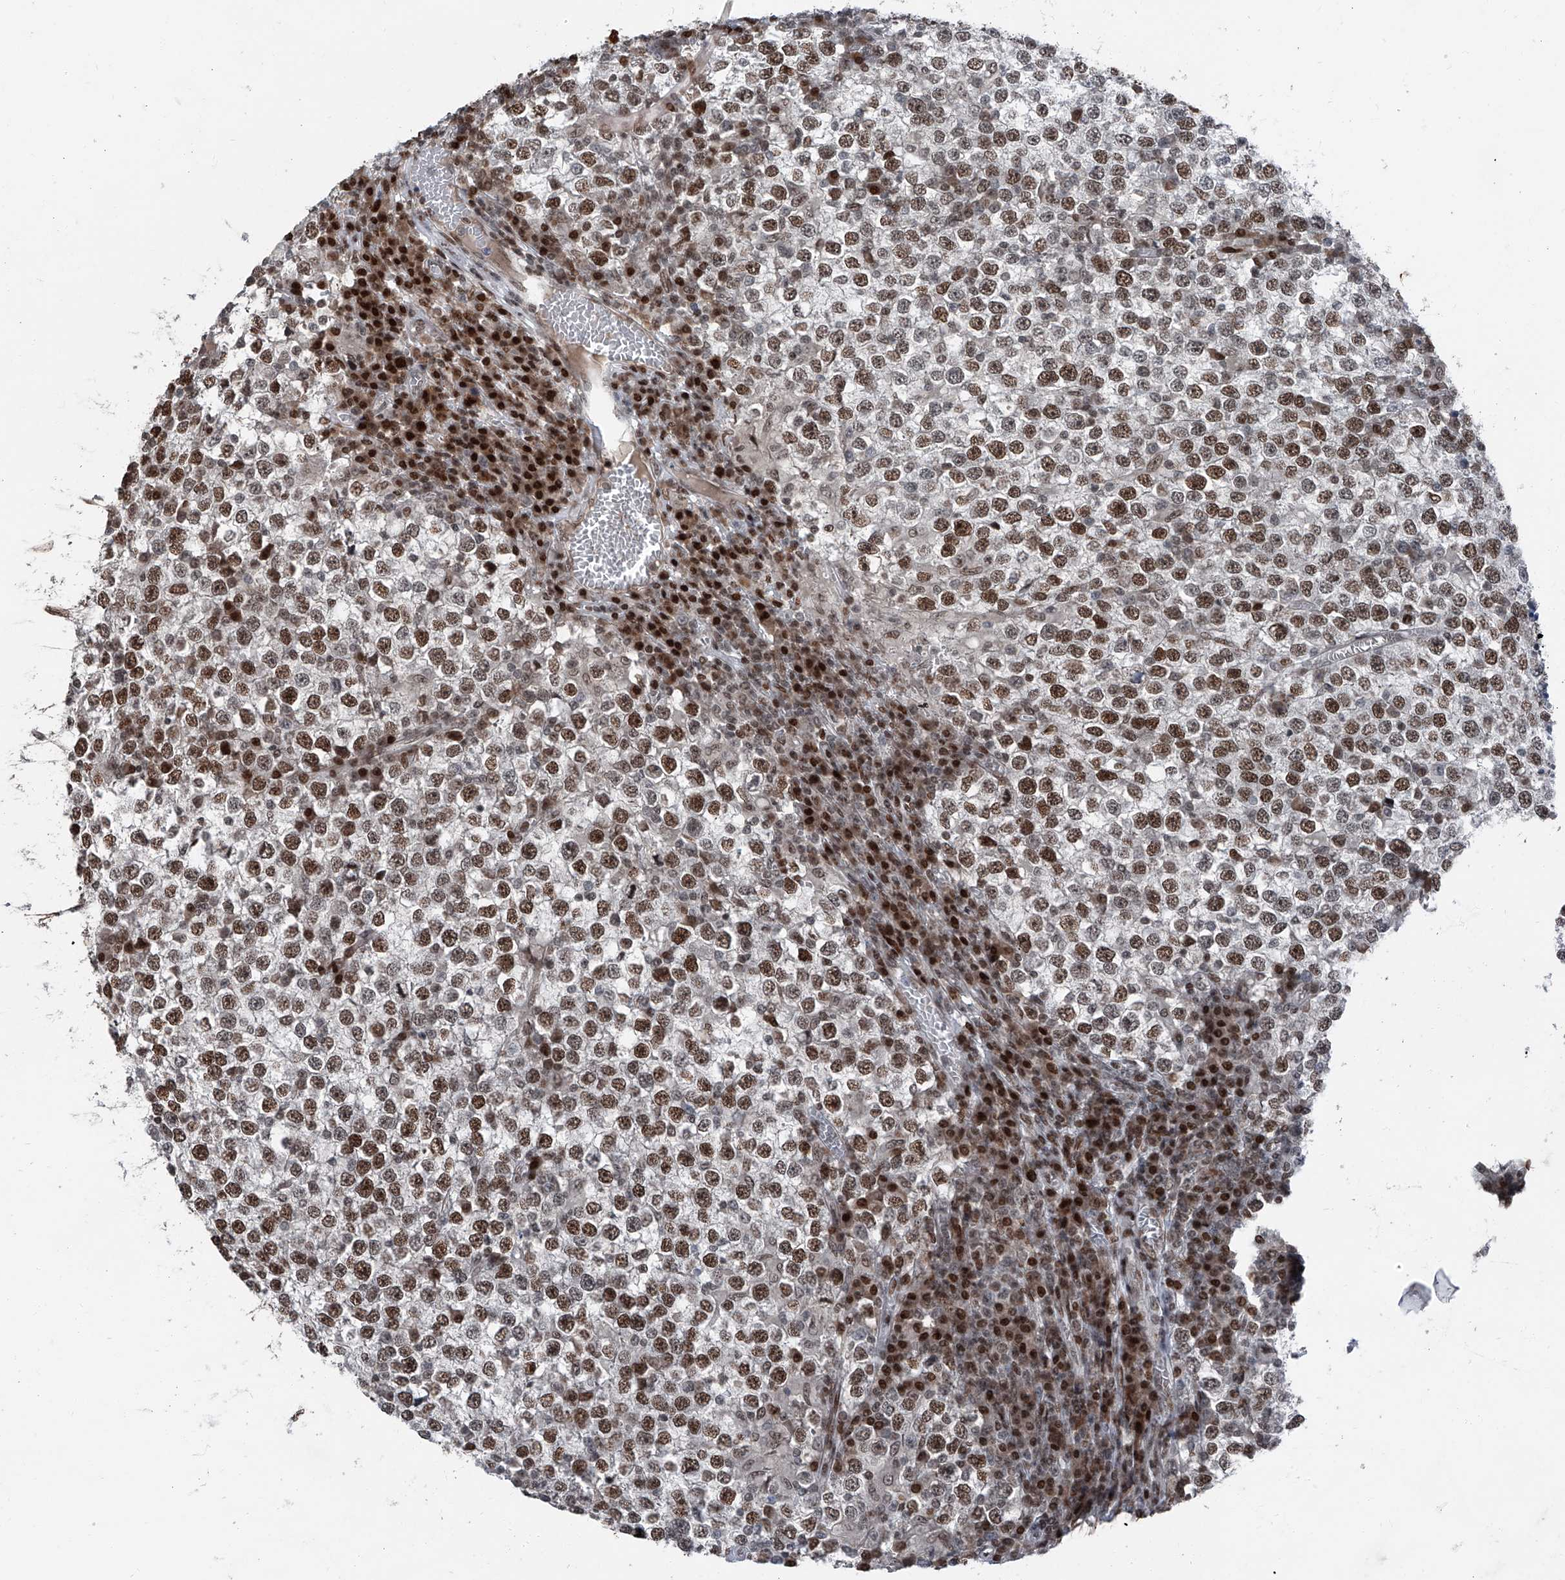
{"staining": {"intensity": "moderate", "quantity": ">75%", "location": "nuclear"}, "tissue": "testis cancer", "cell_type": "Tumor cells", "image_type": "cancer", "snomed": [{"axis": "morphology", "description": "Seminoma, NOS"}, {"axis": "topography", "description": "Testis"}], "caption": "Testis seminoma stained with immunohistochemistry (IHC) reveals moderate nuclear positivity in about >75% of tumor cells.", "gene": "BMI1", "patient": {"sex": "male", "age": 65}}